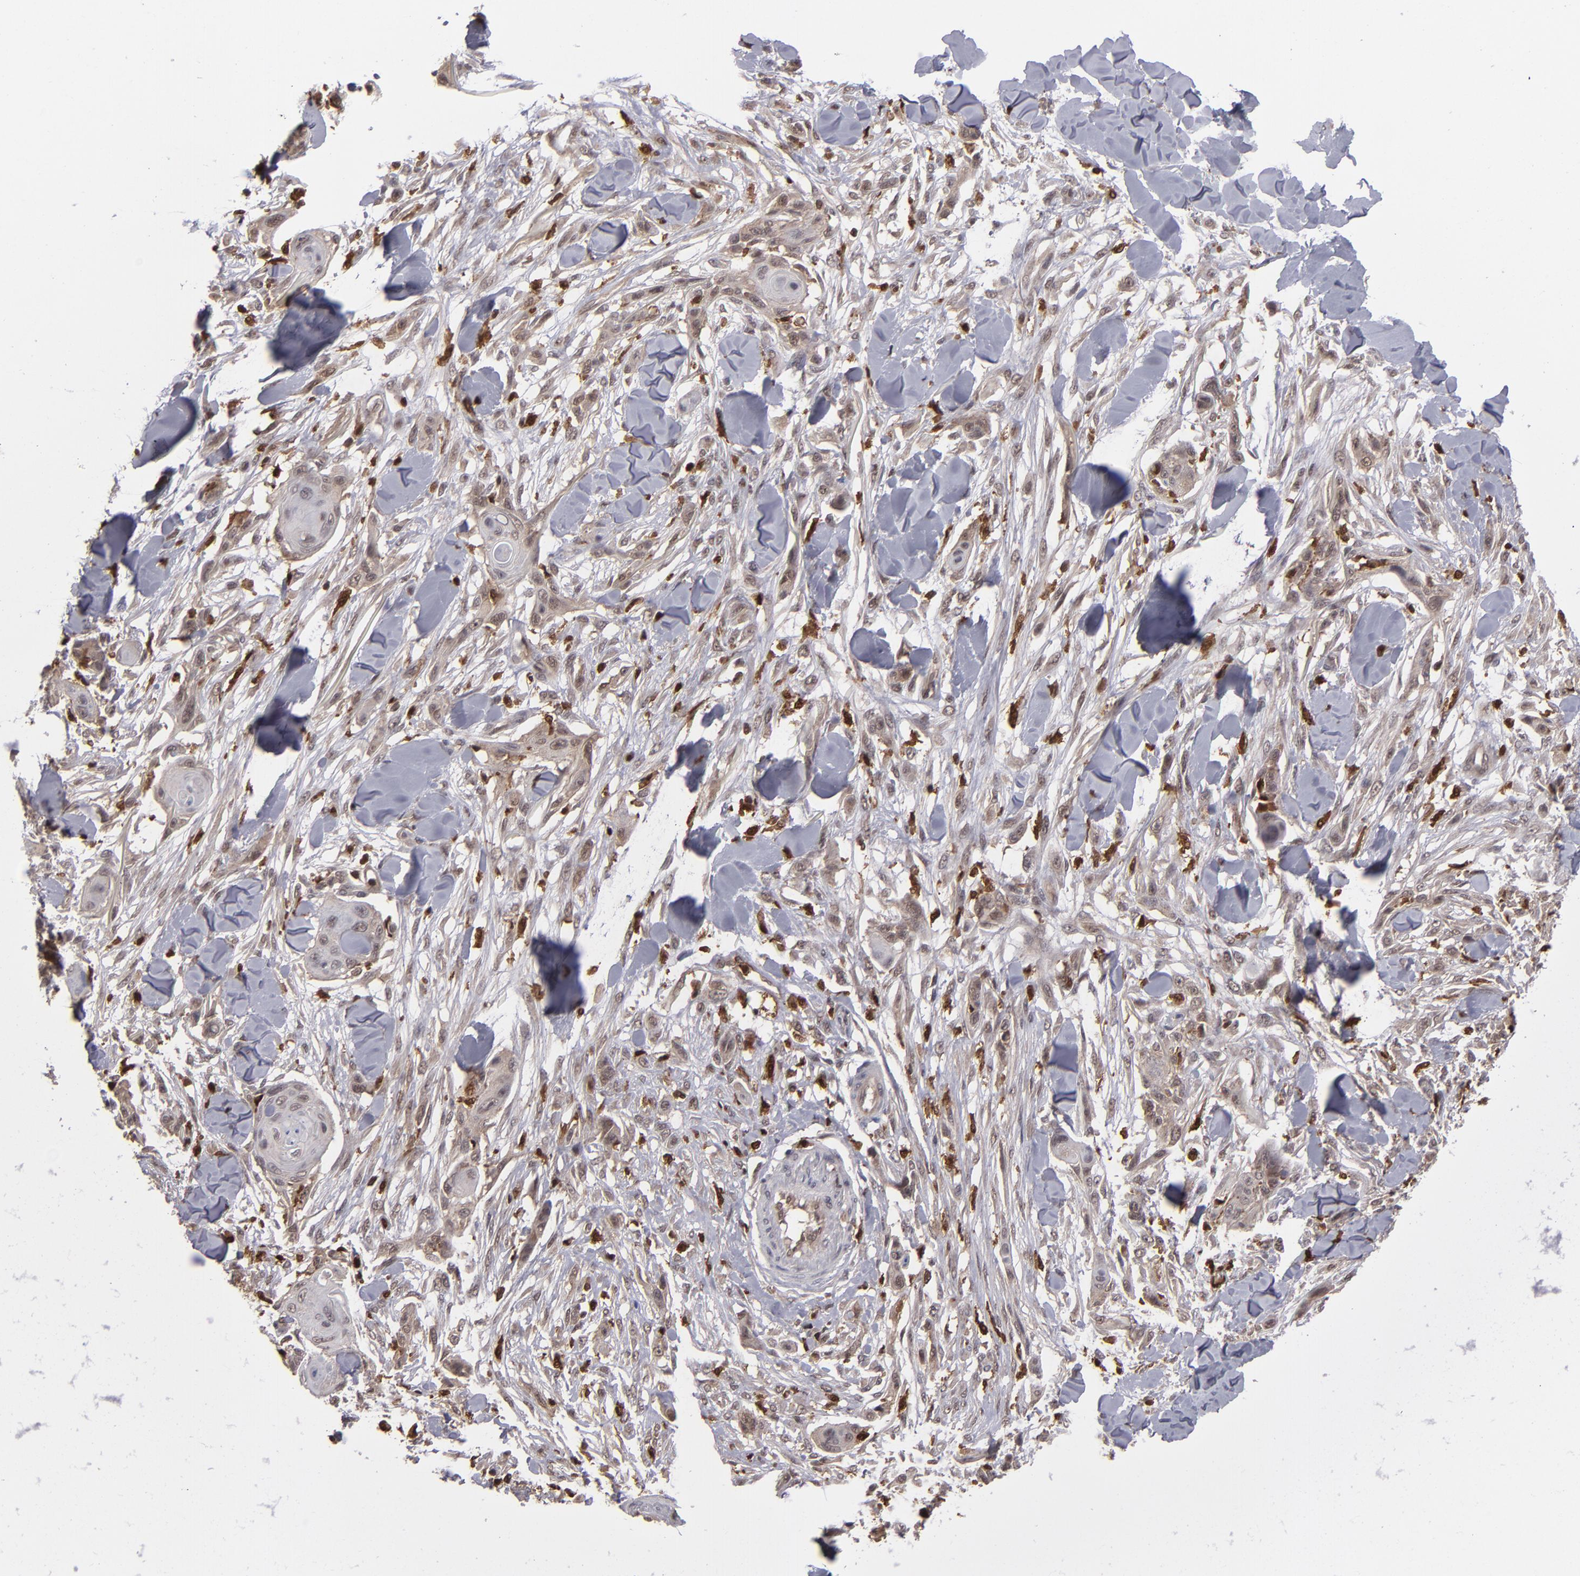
{"staining": {"intensity": "weak", "quantity": ">75%", "location": "cytoplasmic/membranous,nuclear"}, "tissue": "skin cancer", "cell_type": "Tumor cells", "image_type": "cancer", "snomed": [{"axis": "morphology", "description": "Squamous cell carcinoma, NOS"}, {"axis": "topography", "description": "Skin"}], "caption": "Human skin cancer (squamous cell carcinoma) stained with a protein marker demonstrates weak staining in tumor cells.", "gene": "GRB2", "patient": {"sex": "female", "age": 59}}